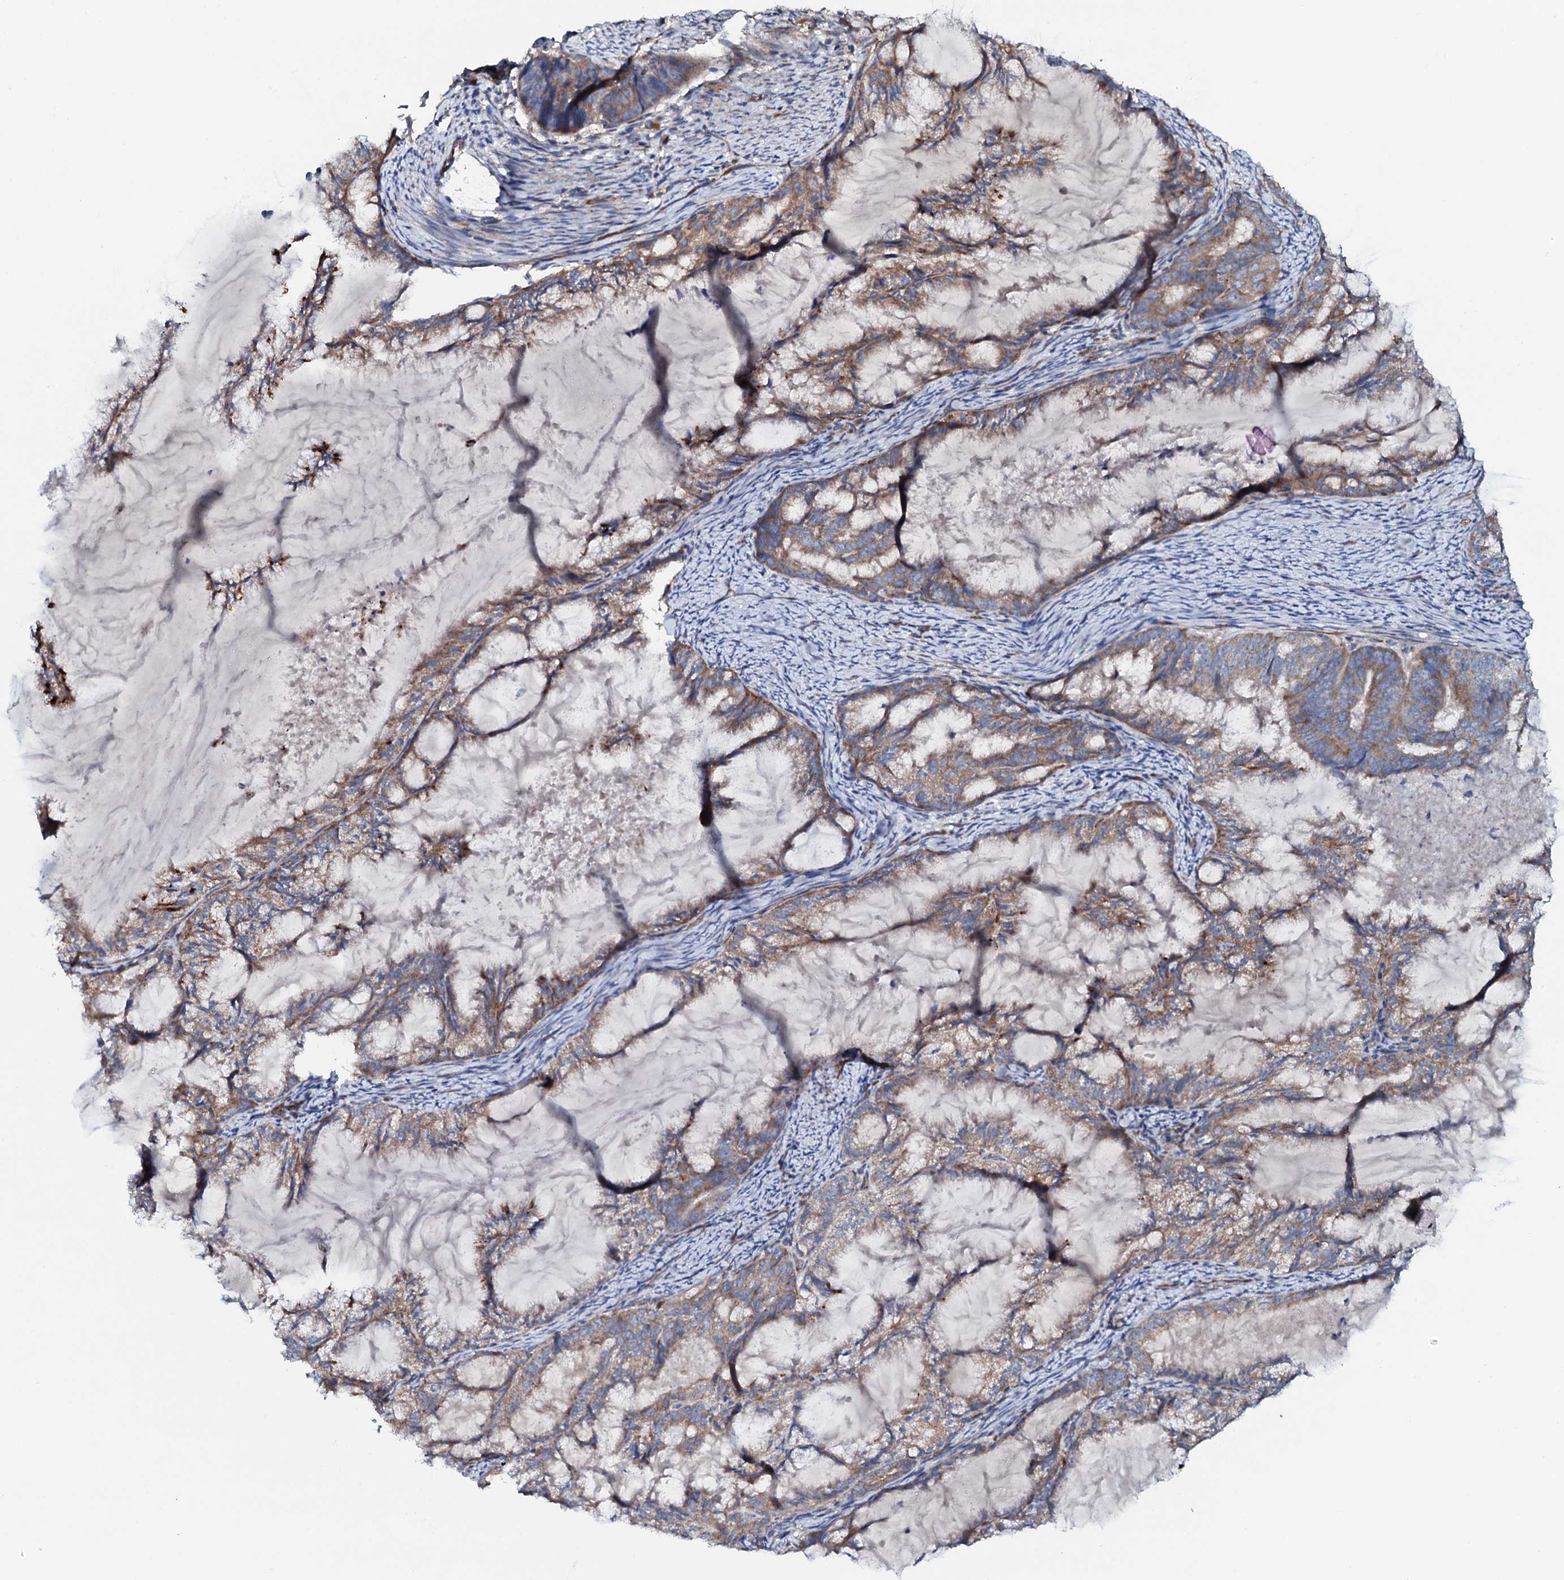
{"staining": {"intensity": "moderate", "quantity": ">75%", "location": "cytoplasmic/membranous"}, "tissue": "endometrial cancer", "cell_type": "Tumor cells", "image_type": "cancer", "snomed": [{"axis": "morphology", "description": "Adenocarcinoma, NOS"}, {"axis": "topography", "description": "Endometrium"}], "caption": "Immunohistochemical staining of human endometrial cancer exhibits medium levels of moderate cytoplasmic/membranous protein positivity in approximately >75% of tumor cells.", "gene": "STARD13", "patient": {"sex": "female", "age": 86}}